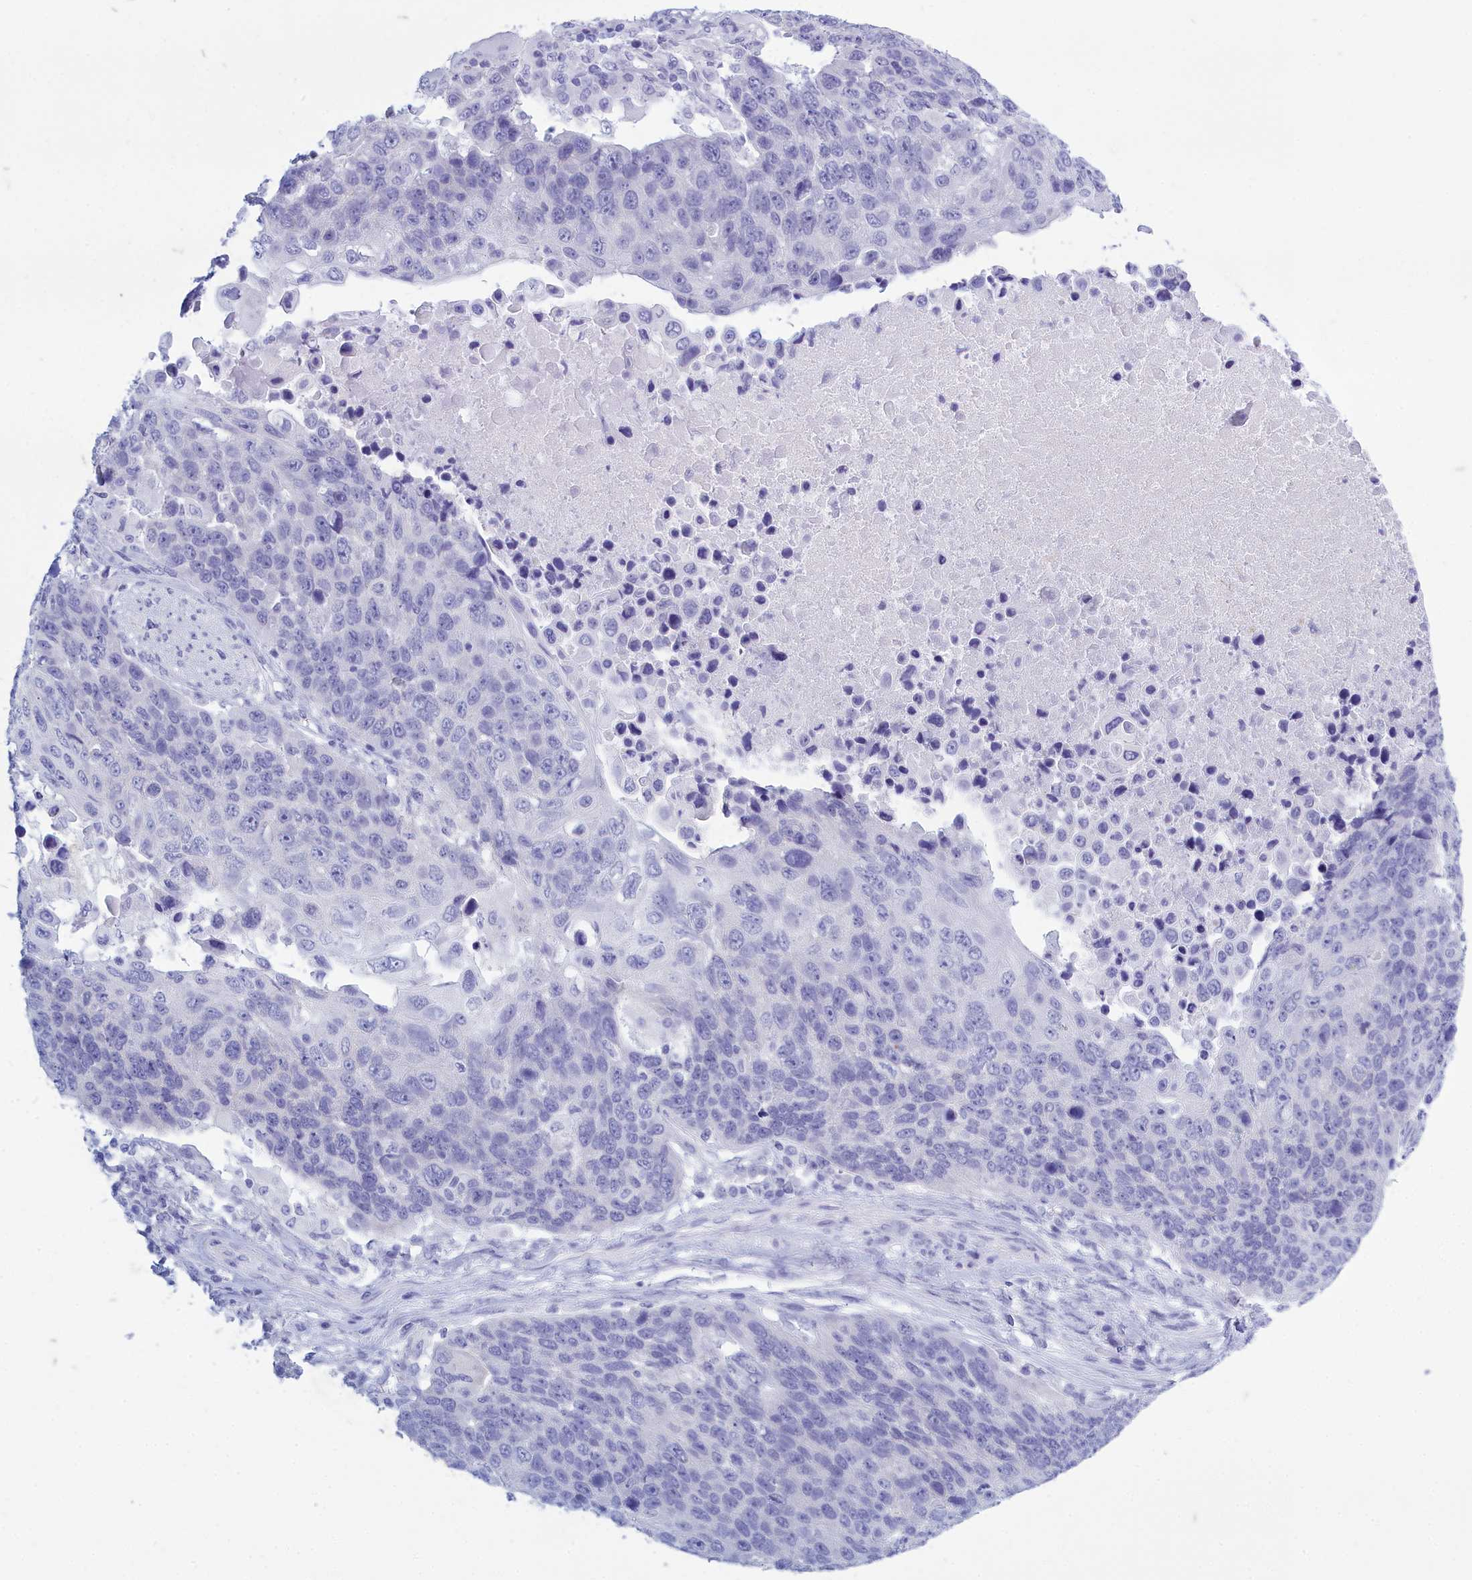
{"staining": {"intensity": "negative", "quantity": "none", "location": "none"}, "tissue": "lung cancer", "cell_type": "Tumor cells", "image_type": "cancer", "snomed": [{"axis": "morphology", "description": "Normal tissue, NOS"}, {"axis": "morphology", "description": "Squamous cell carcinoma, NOS"}, {"axis": "topography", "description": "Lymph node"}, {"axis": "topography", "description": "Lung"}], "caption": "Immunohistochemistry (IHC) of squamous cell carcinoma (lung) demonstrates no expression in tumor cells. (DAB IHC visualized using brightfield microscopy, high magnification).", "gene": "TMEM97", "patient": {"sex": "male", "age": 66}}